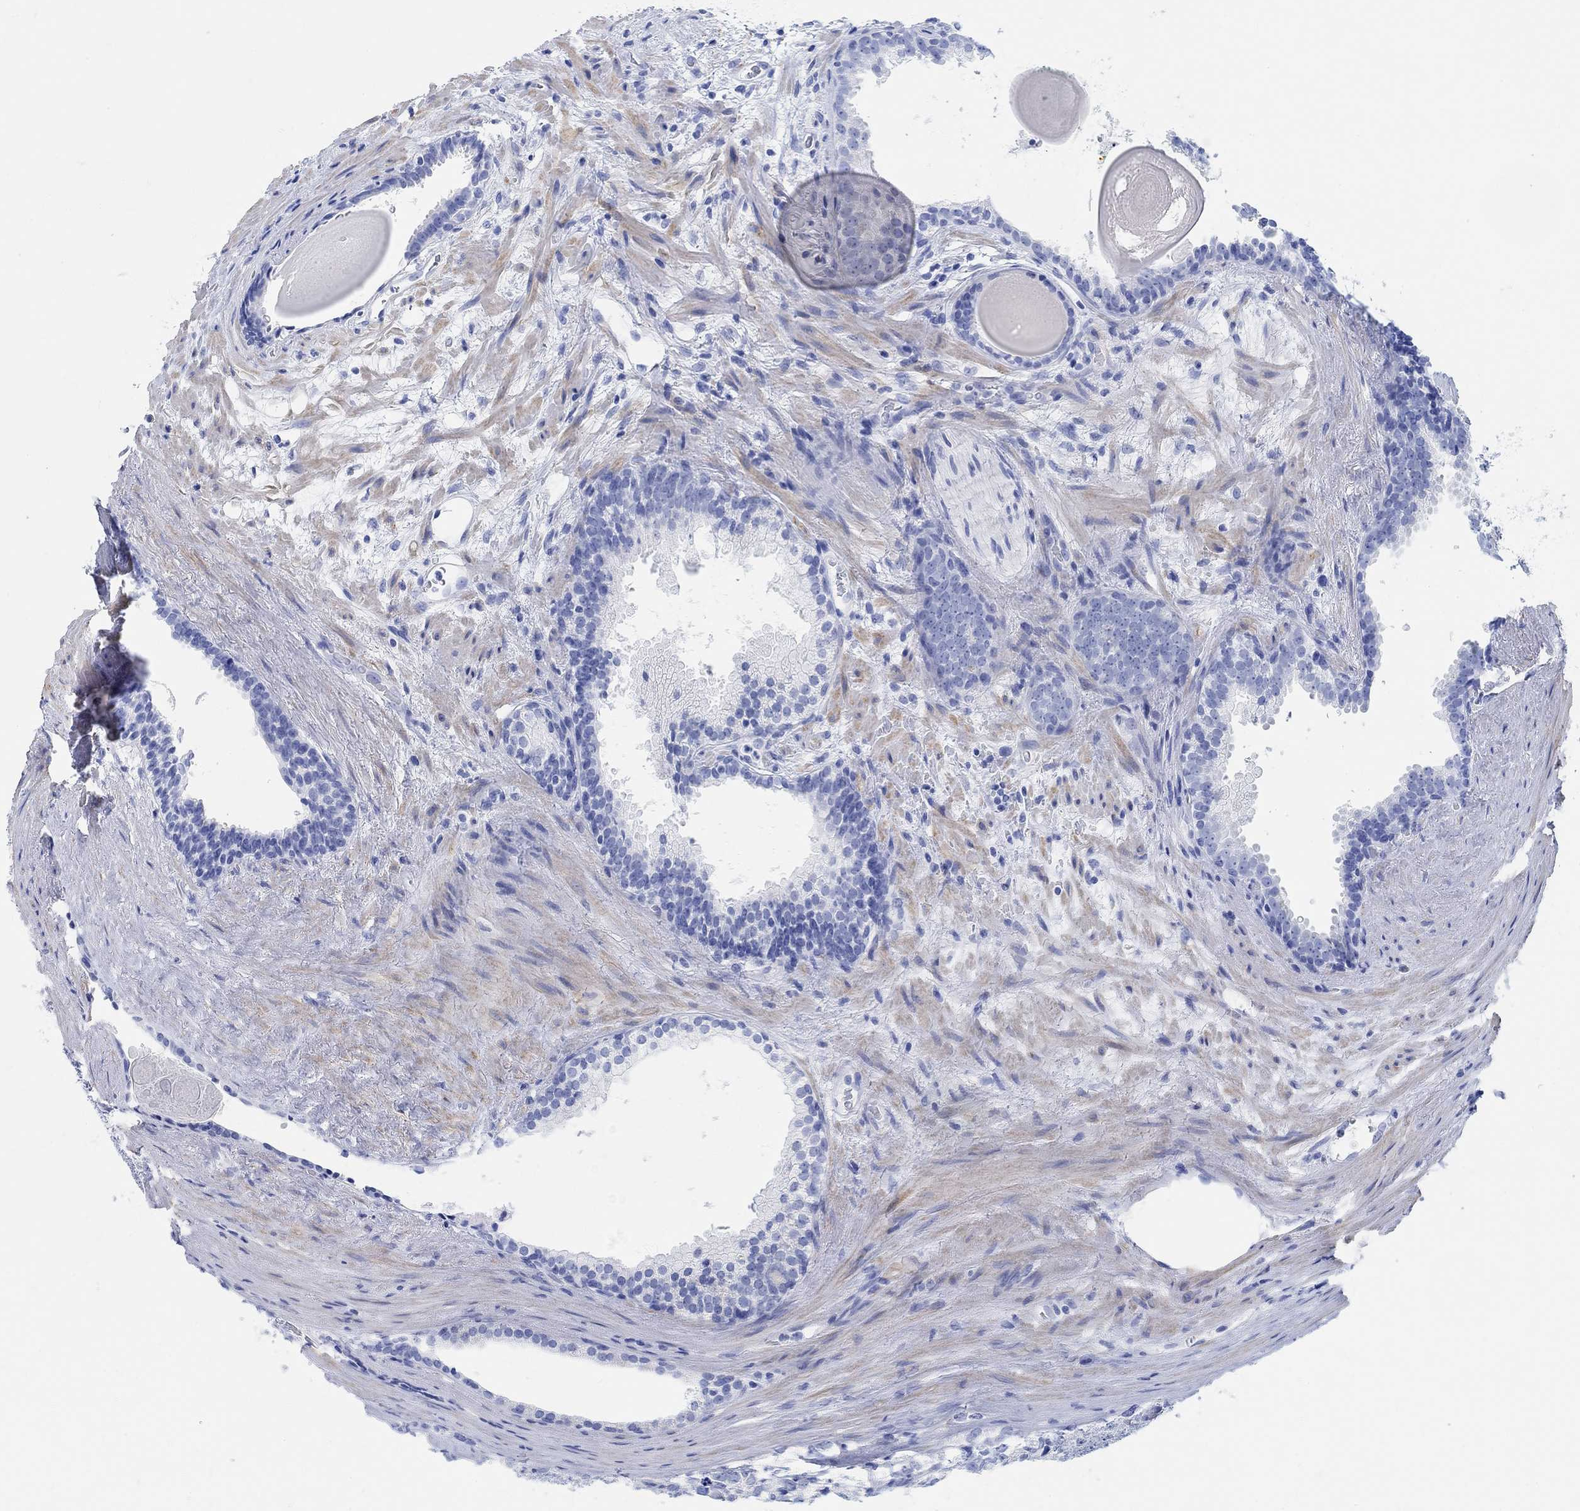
{"staining": {"intensity": "negative", "quantity": "none", "location": "none"}, "tissue": "prostate cancer", "cell_type": "Tumor cells", "image_type": "cancer", "snomed": [{"axis": "morphology", "description": "Adenocarcinoma, High grade"}, {"axis": "topography", "description": "Prostate and seminal vesicle, NOS"}], "caption": "Micrograph shows no protein positivity in tumor cells of prostate high-grade adenocarcinoma tissue.", "gene": "ANKRD33", "patient": {"sex": "male", "age": 62}}